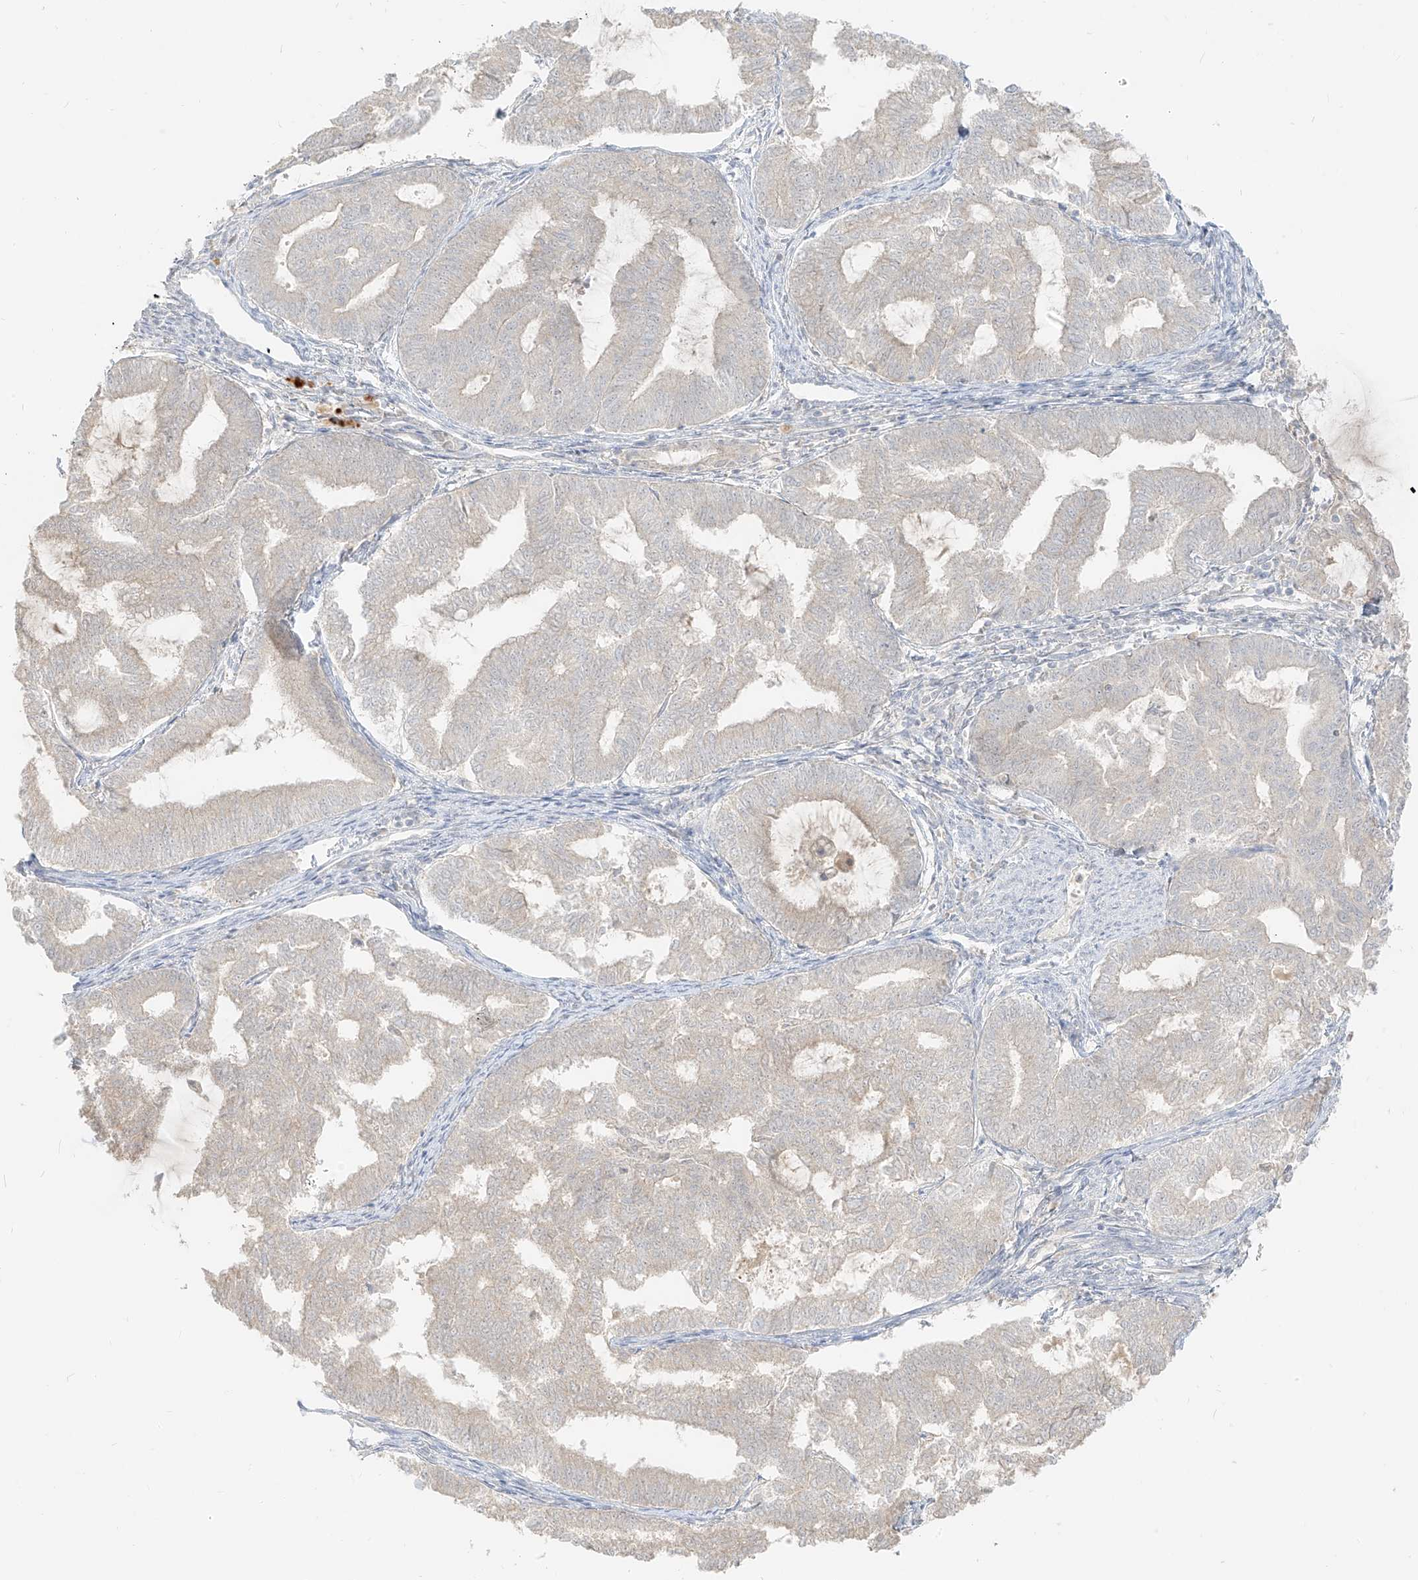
{"staining": {"intensity": "negative", "quantity": "none", "location": "none"}, "tissue": "endometrial cancer", "cell_type": "Tumor cells", "image_type": "cancer", "snomed": [{"axis": "morphology", "description": "Adenocarcinoma, NOS"}, {"axis": "topography", "description": "Endometrium"}], "caption": "Histopathology image shows no significant protein expression in tumor cells of endometrial cancer (adenocarcinoma).", "gene": "LIPT1", "patient": {"sex": "female", "age": 79}}